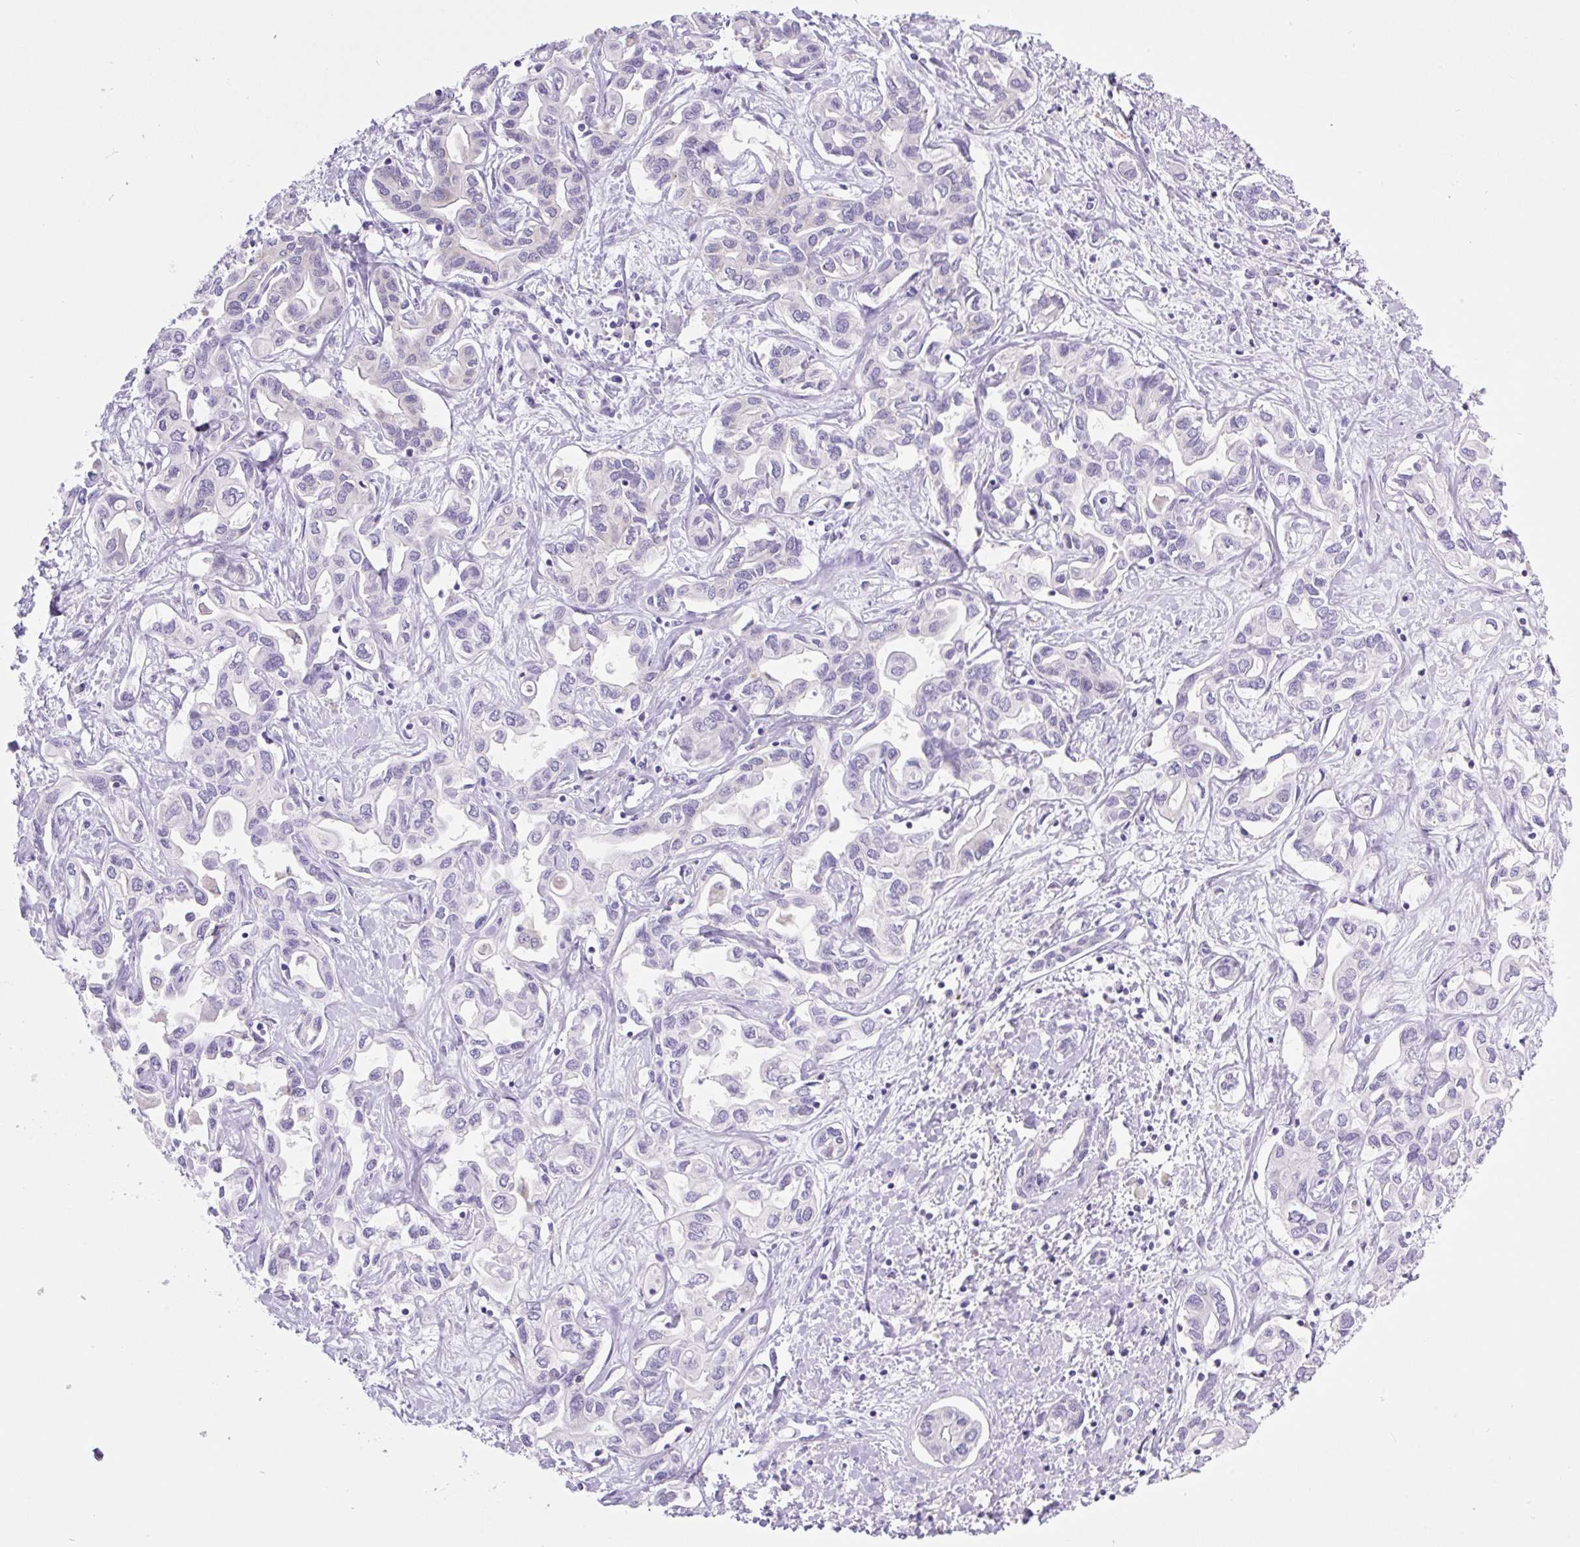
{"staining": {"intensity": "negative", "quantity": "none", "location": "none"}, "tissue": "liver cancer", "cell_type": "Tumor cells", "image_type": "cancer", "snomed": [{"axis": "morphology", "description": "Cholangiocarcinoma"}, {"axis": "topography", "description": "Liver"}], "caption": "Immunohistochemistry (IHC) micrograph of neoplastic tissue: liver cancer (cholangiocarcinoma) stained with DAB displays no significant protein positivity in tumor cells.", "gene": "CAMK2B", "patient": {"sex": "female", "age": 64}}